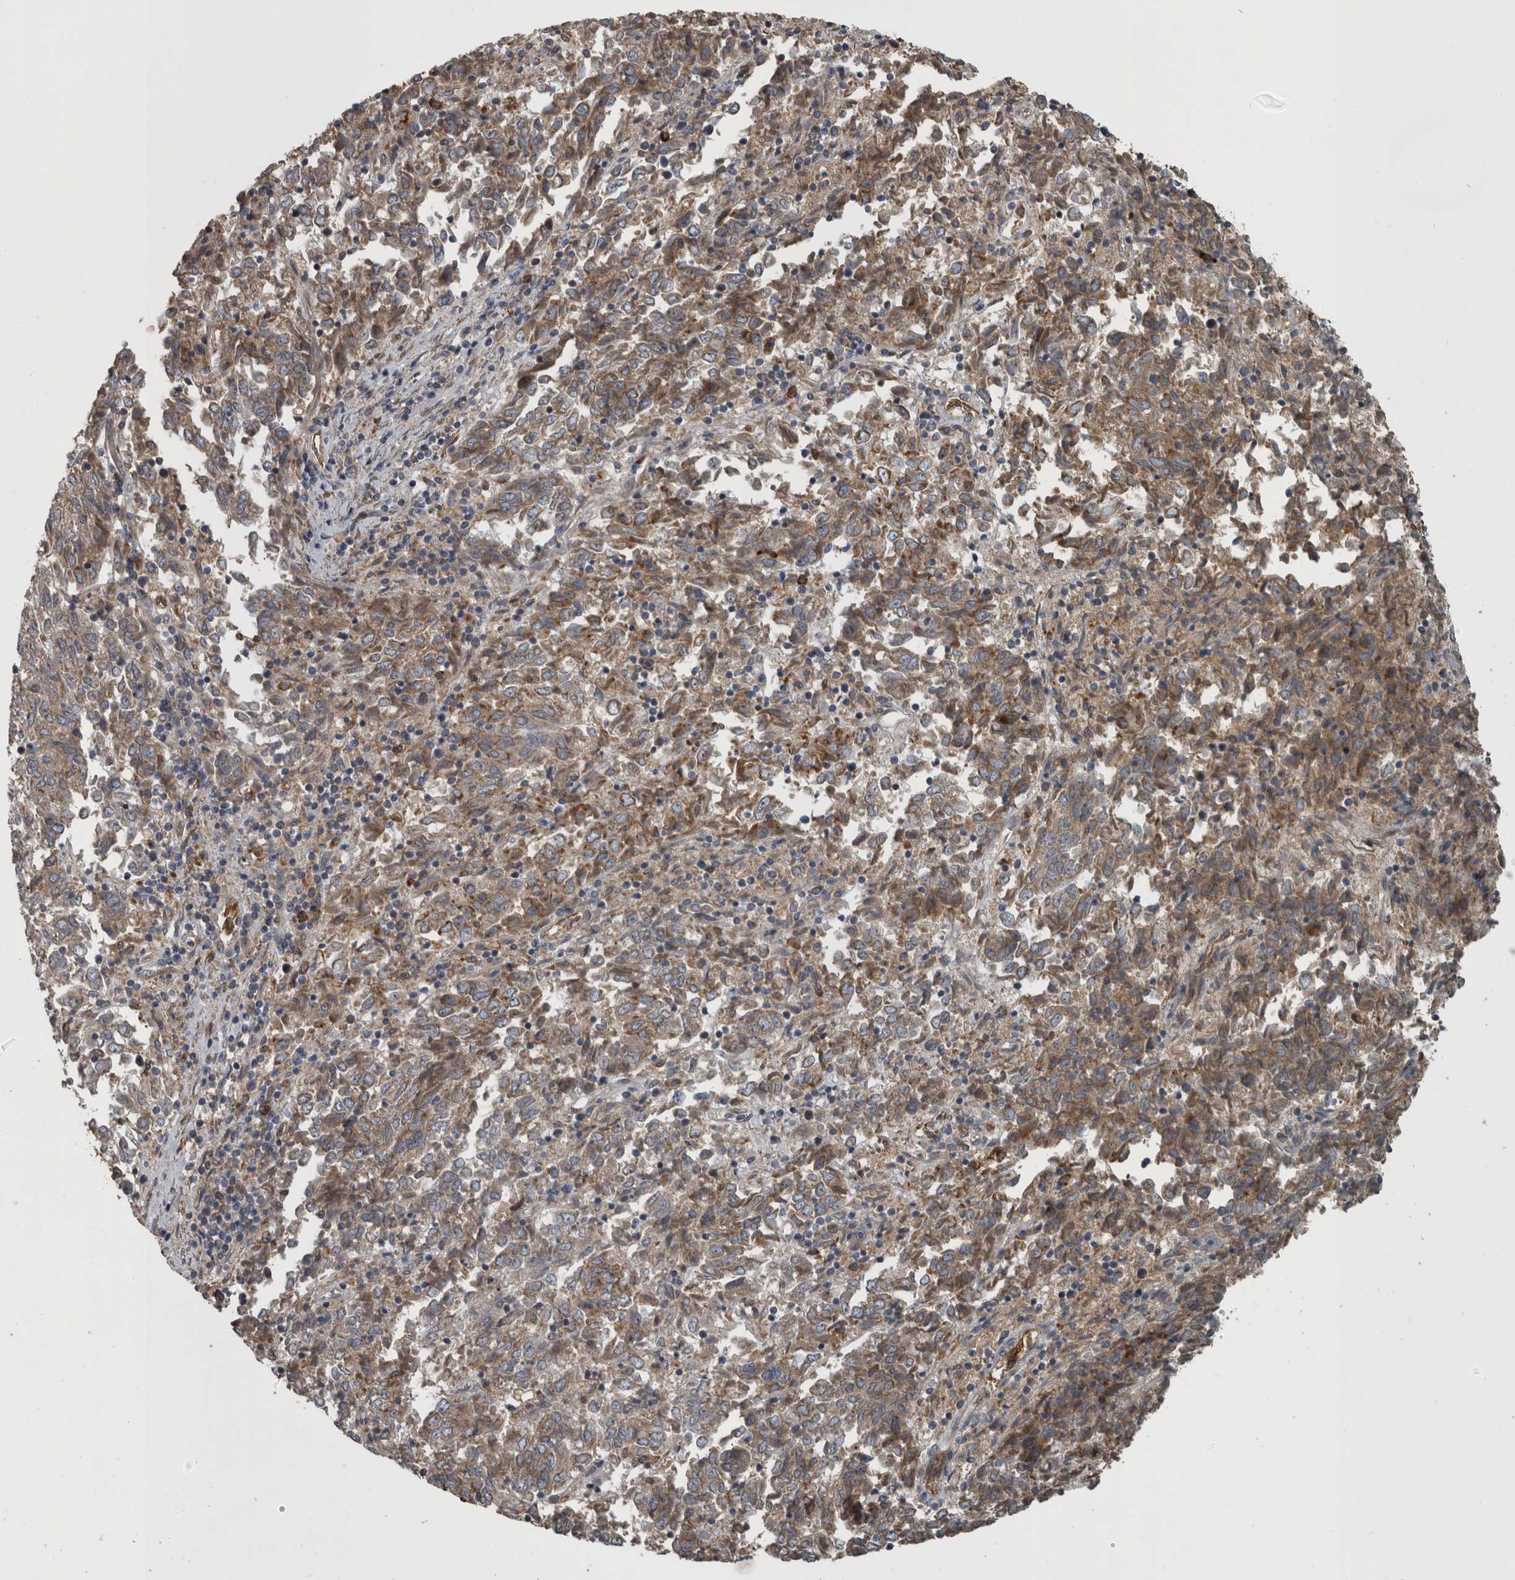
{"staining": {"intensity": "moderate", "quantity": ">75%", "location": "cytoplasmic/membranous"}, "tissue": "endometrial cancer", "cell_type": "Tumor cells", "image_type": "cancer", "snomed": [{"axis": "morphology", "description": "Adenocarcinoma, NOS"}, {"axis": "topography", "description": "Endometrium"}], "caption": "Tumor cells demonstrate medium levels of moderate cytoplasmic/membranous positivity in approximately >75% of cells in human adenocarcinoma (endometrial). (DAB IHC with brightfield microscopy, high magnification).", "gene": "EXOC8", "patient": {"sex": "female", "age": 80}}